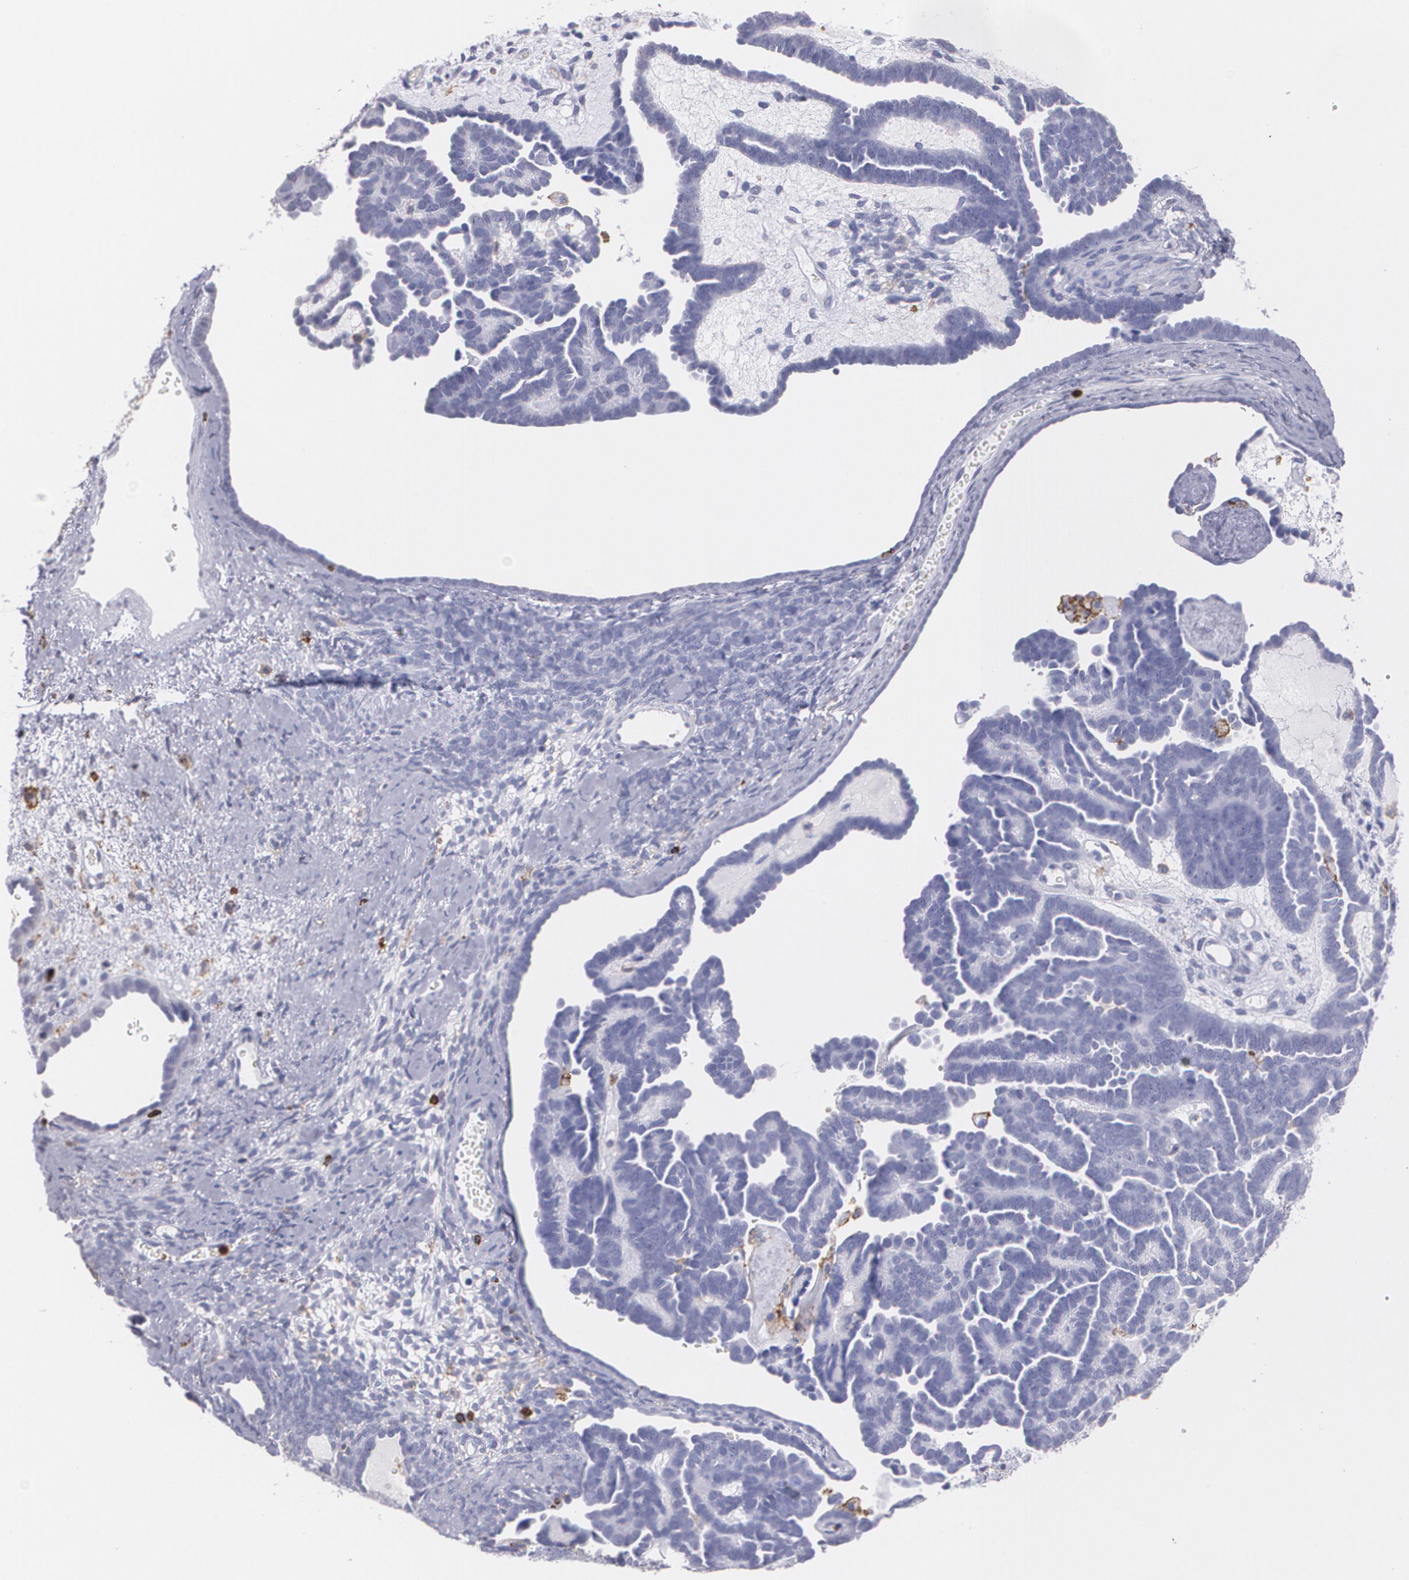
{"staining": {"intensity": "negative", "quantity": "none", "location": "none"}, "tissue": "endometrial cancer", "cell_type": "Tumor cells", "image_type": "cancer", "snomed": [{"axis": "morphology", "description": "Neoplasm, malignant, NOS"}, {"axis": "topography", "description": "Endometrium"}], "caption": "Immunohistochemistry (IHC) micrograph of neoplastic tissue: neoplasm (malignant) (endometrial) stained with DAB (3,3'-diaminobenzidine) reveals no significant protein positivity in tumor cells.", "gene": "PTPRC", "patient": {"sex": "female", "age": 74}}